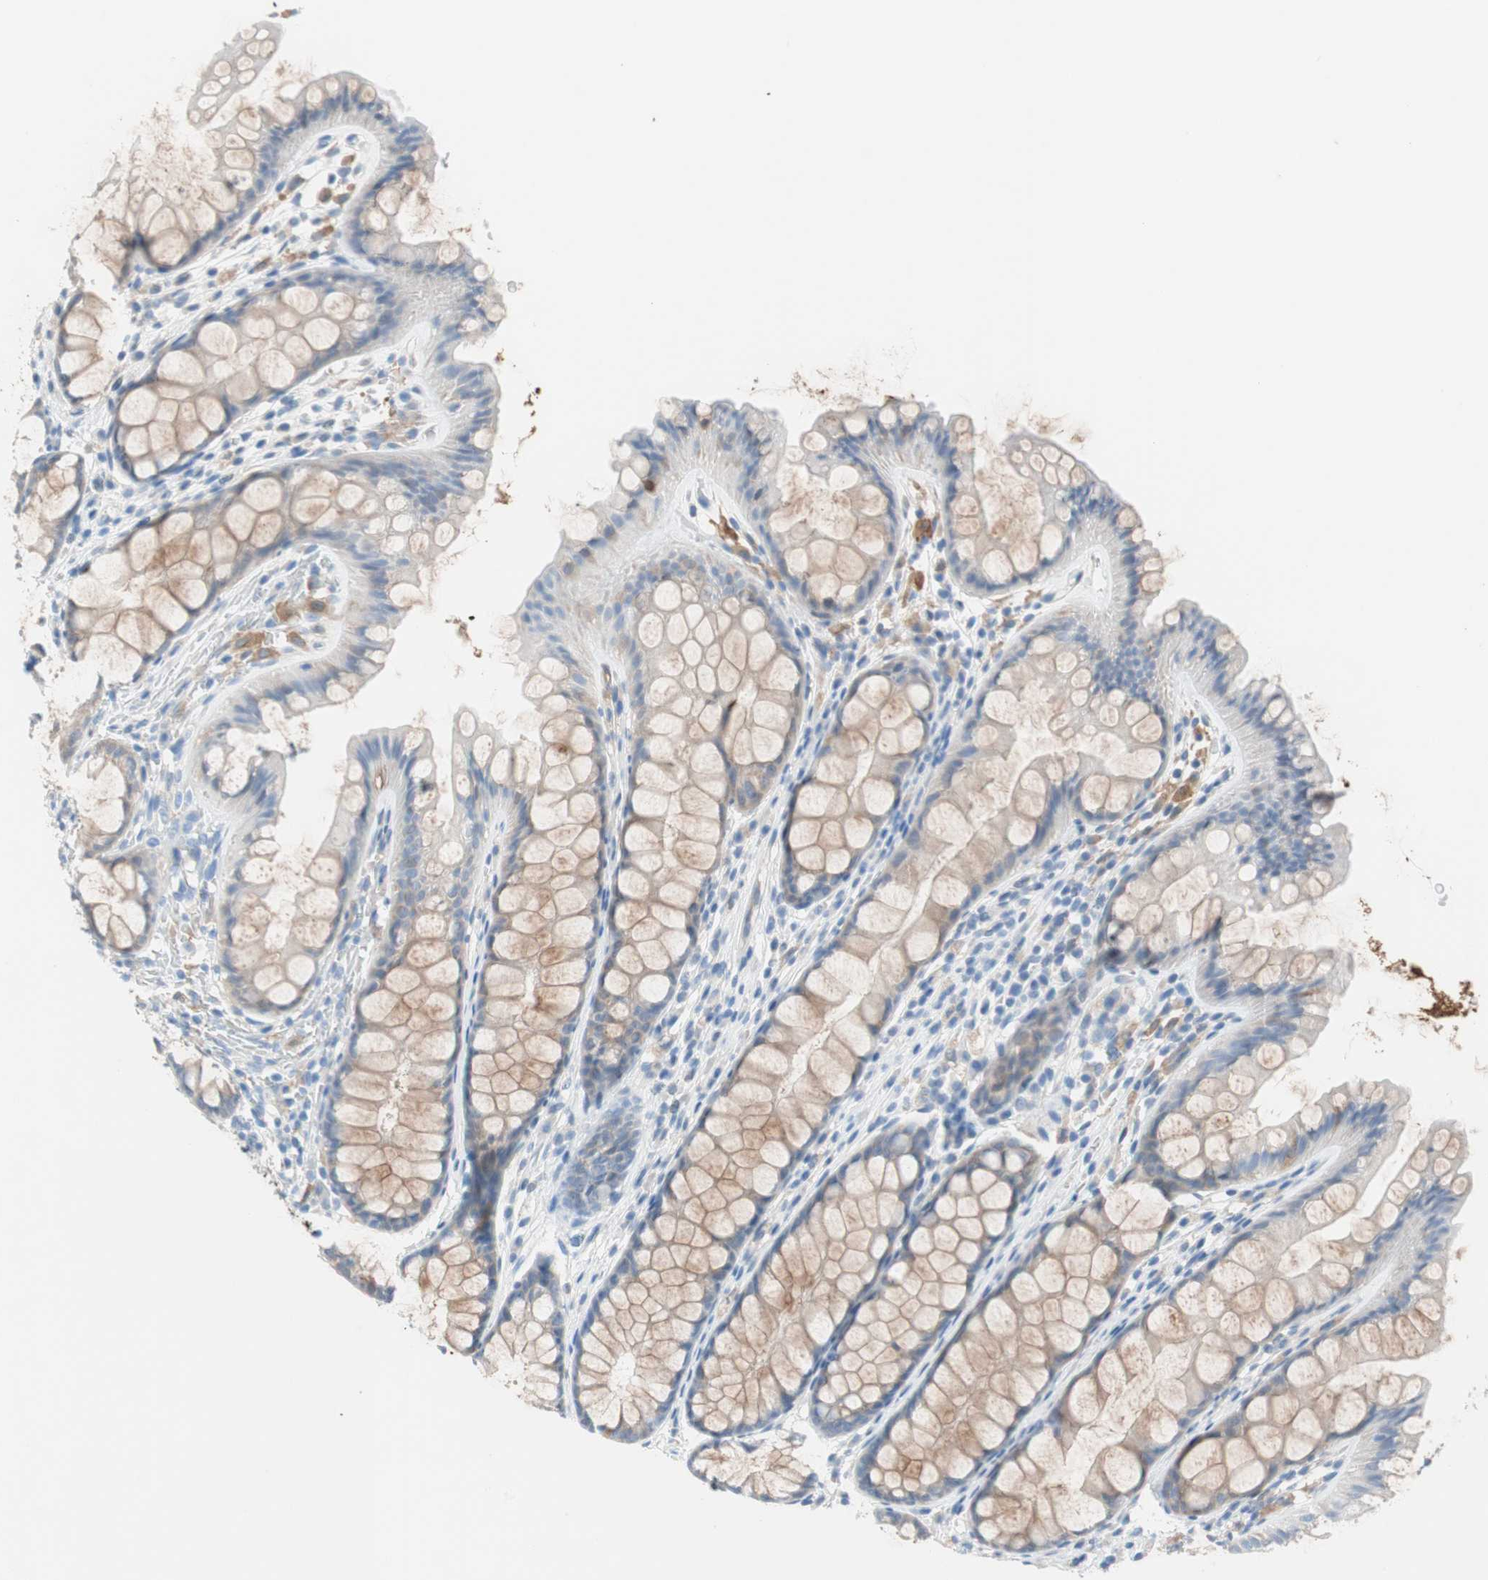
{"staining": {"intensity": "negative", "quantity": "none", "location": "none"}, "tissue": "colon", "cell_type": "Endothelial cells", "image_type": "normal", "snomed": [{"axis": "morphology", "description": "Normal tissue, NOS"}, {"axis": "topography", "description": "Colon"}], "caption": "An IHC photomicrograph of normal colon is shown. There is no staining in endothelial cells of colon. (Brightfield microscopy of DAB IHC at high magnification).", "gene": "GLUL", "patient": {"sex": "female", "age": 55}}